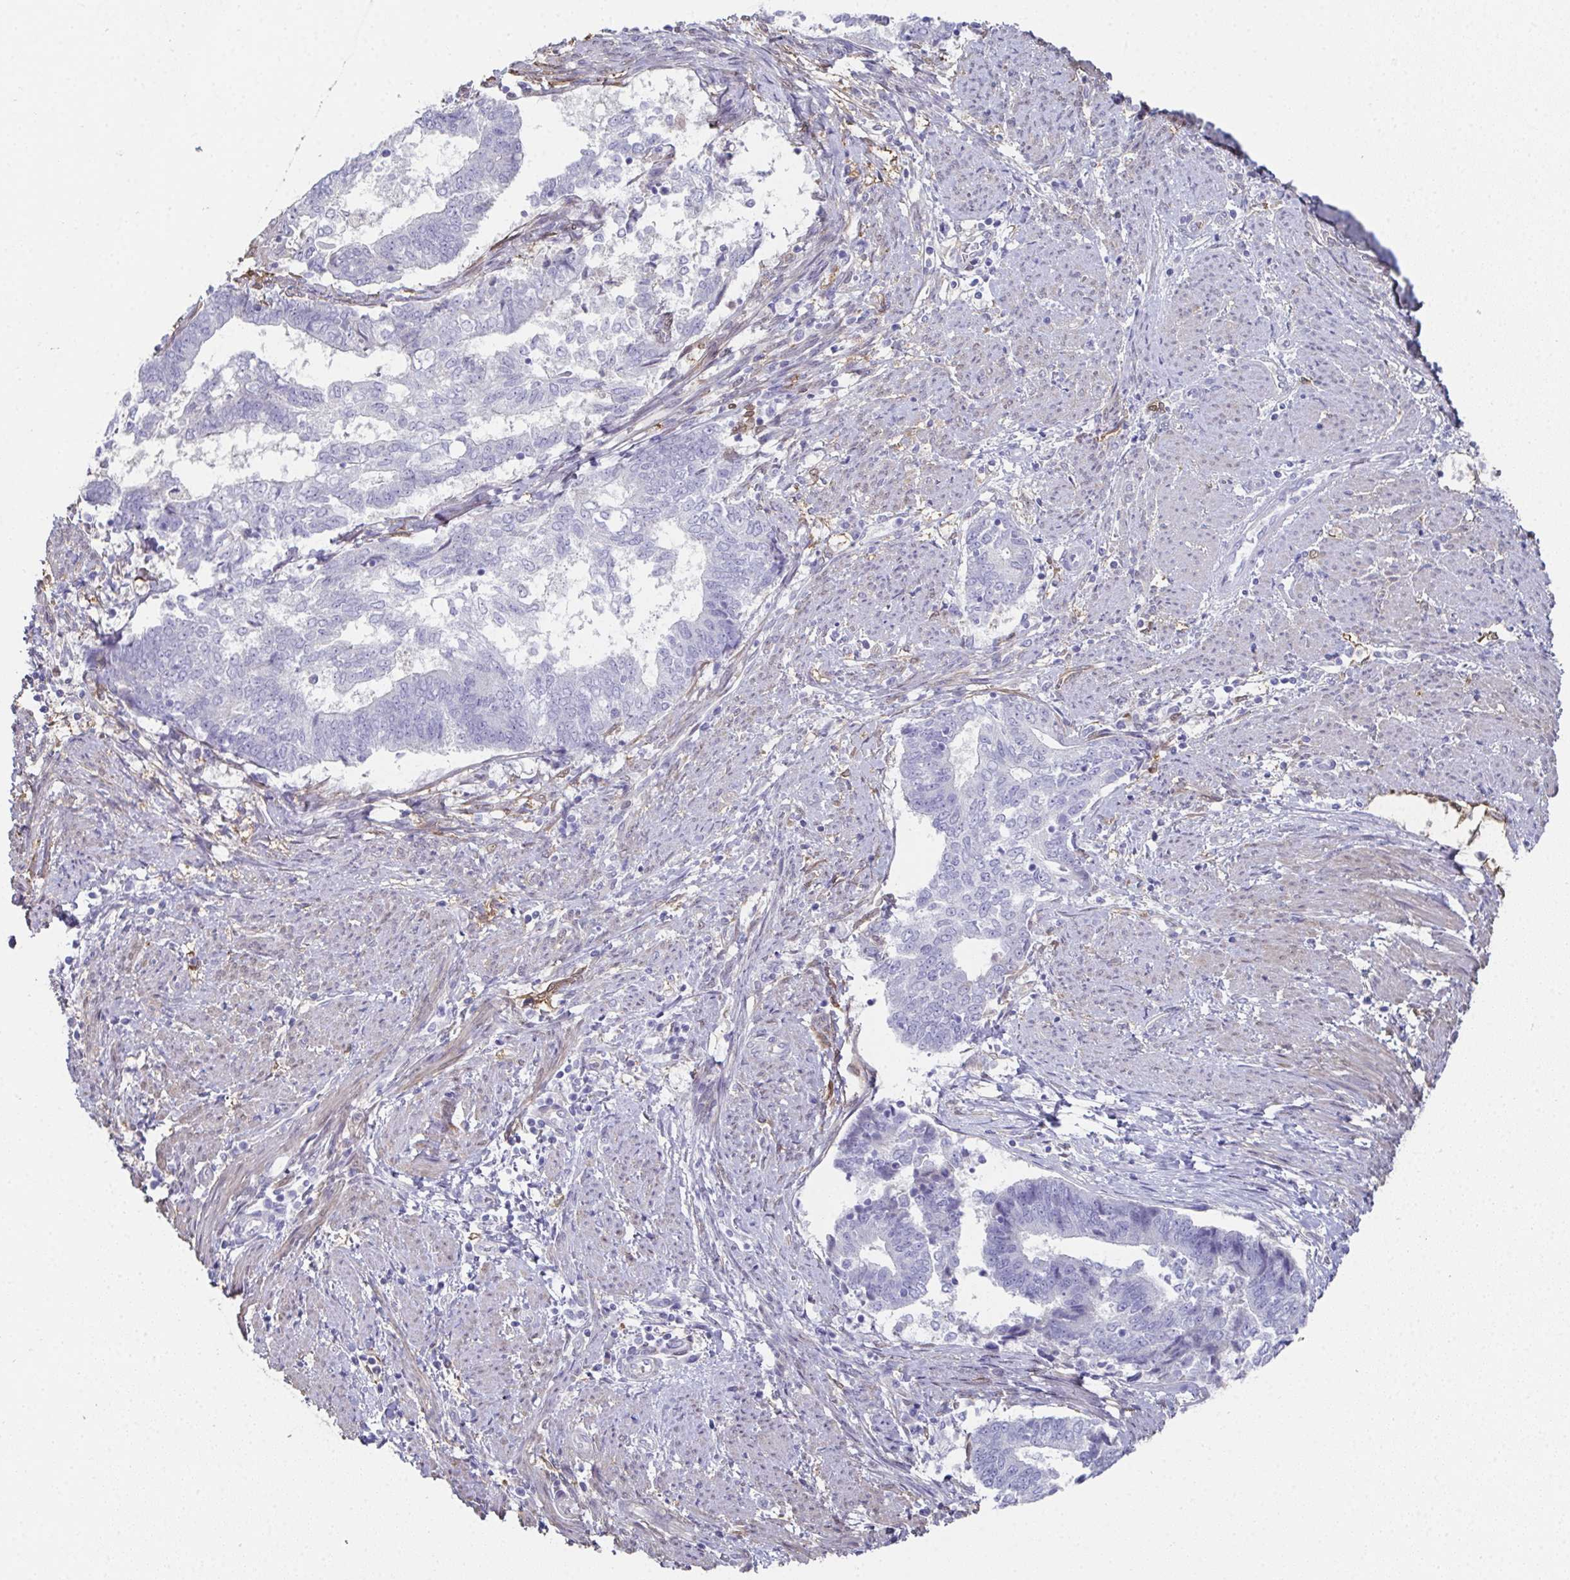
{"staining": {"intensity": "negative", "quantity": "none", "location": "none"}, "tissue": "endometrial cancer", "cell_type": "Tumor cells", "image_type": "cancer", "snomed": [{"axis": "morphology", "description": "Adenocarcinoma, NOS"}, {"axis": "topography", "description": "Endometrium"}], "caption": "The immunohistochemistry (IHC) photomicrograph has no significant expression in tumor cells of endometrial cancer tissue.", "gene": "RBP1", "patient": {"sex": "female", "age": 65}}